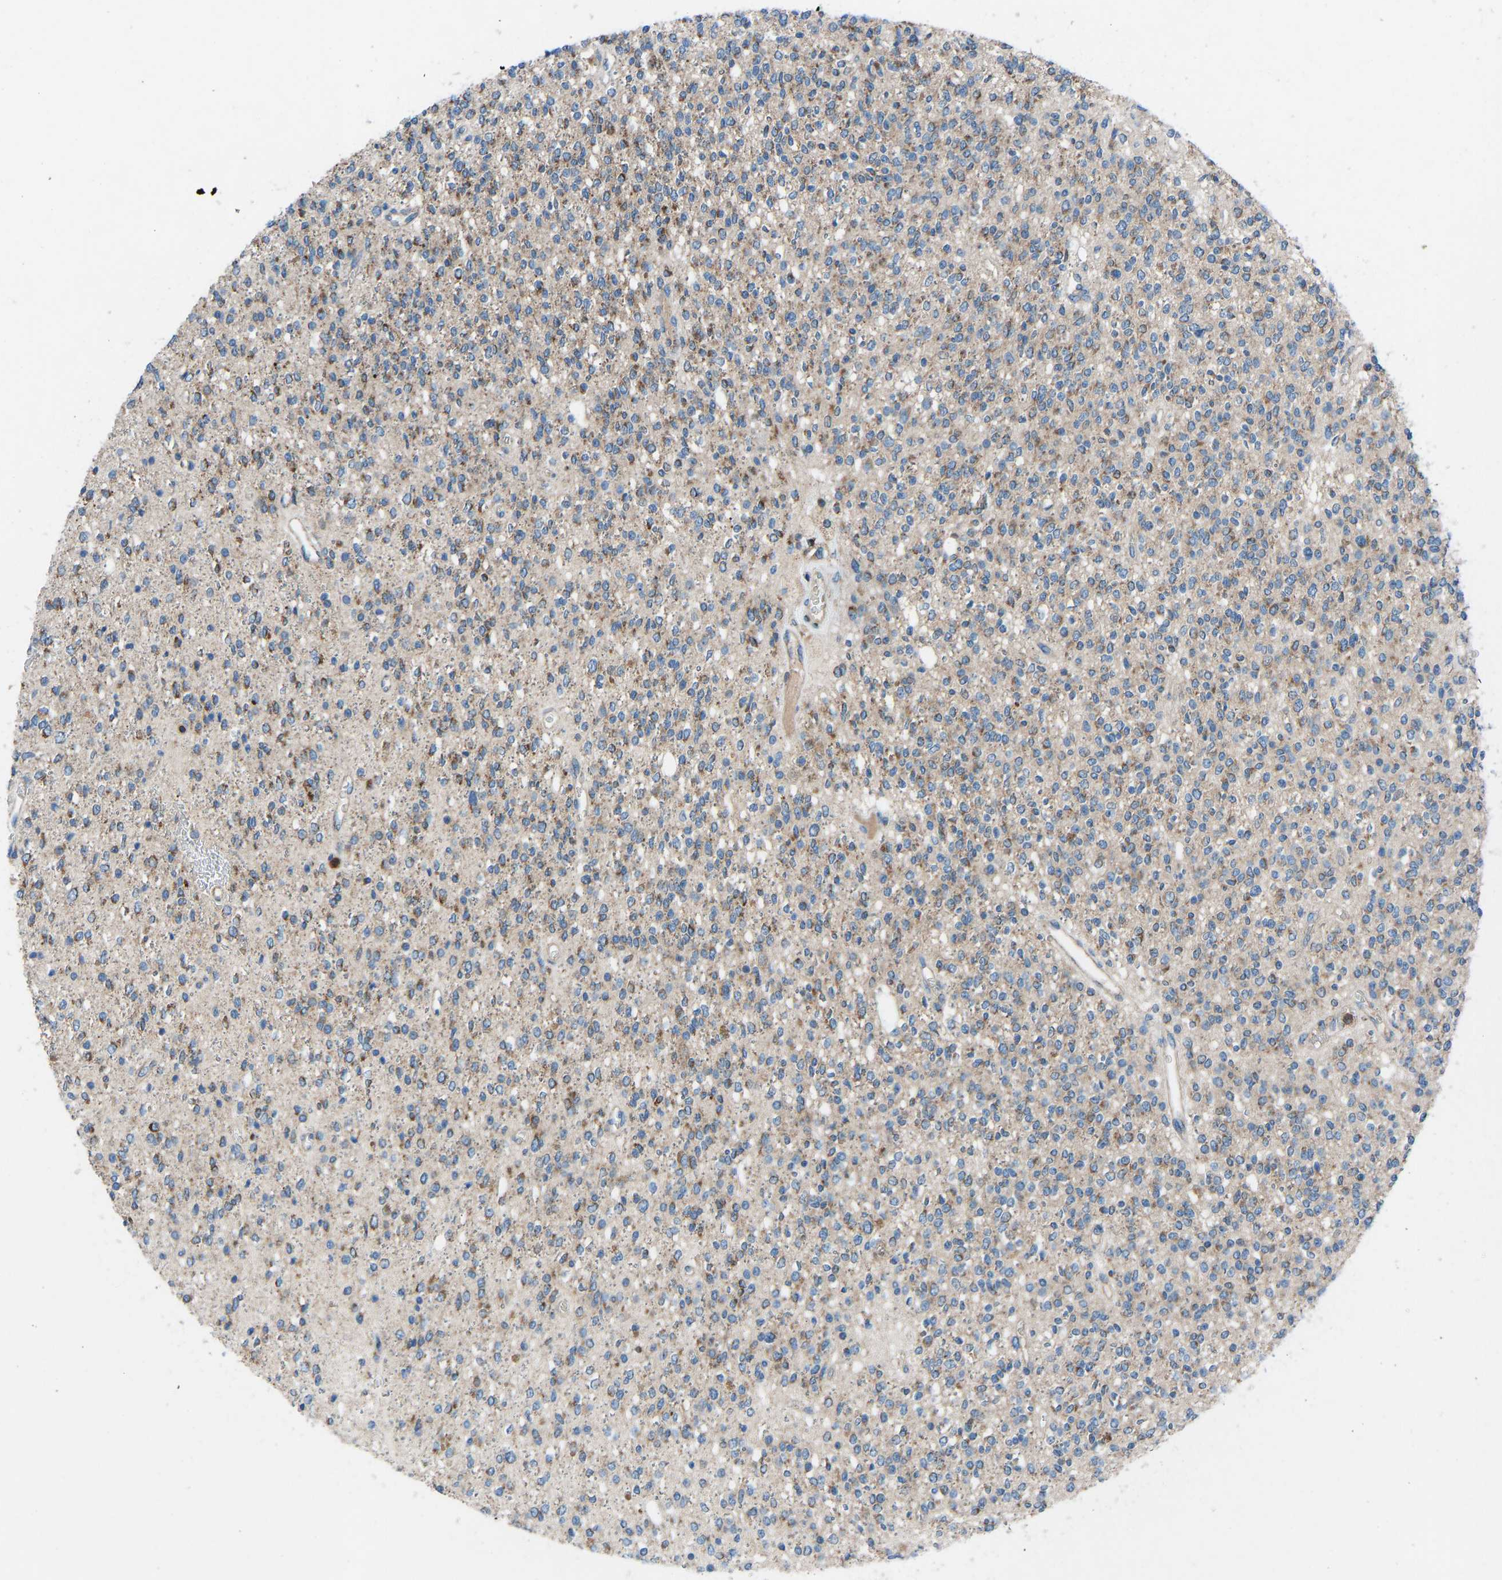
{"staining": {"intensity": "strong", "quantity": ">75%", "location": "cytoplasmic/membranous"}, "tissue": "glioma", "cell_type": "Tumor cells", "image_type": "cancer", "snomed": [{"axis": "morphology", "description": "Glioma, malignant, High grade"}, {"axis": "topography", "description": "Brain"}], "caption": "This image exhibits IHC staining of glioma, with high strong cytoplasmic/membranous expression in approximately >75% of tumor cells.", "gene": "GRK6", "patient": {"sex": "male", "age": 34}}